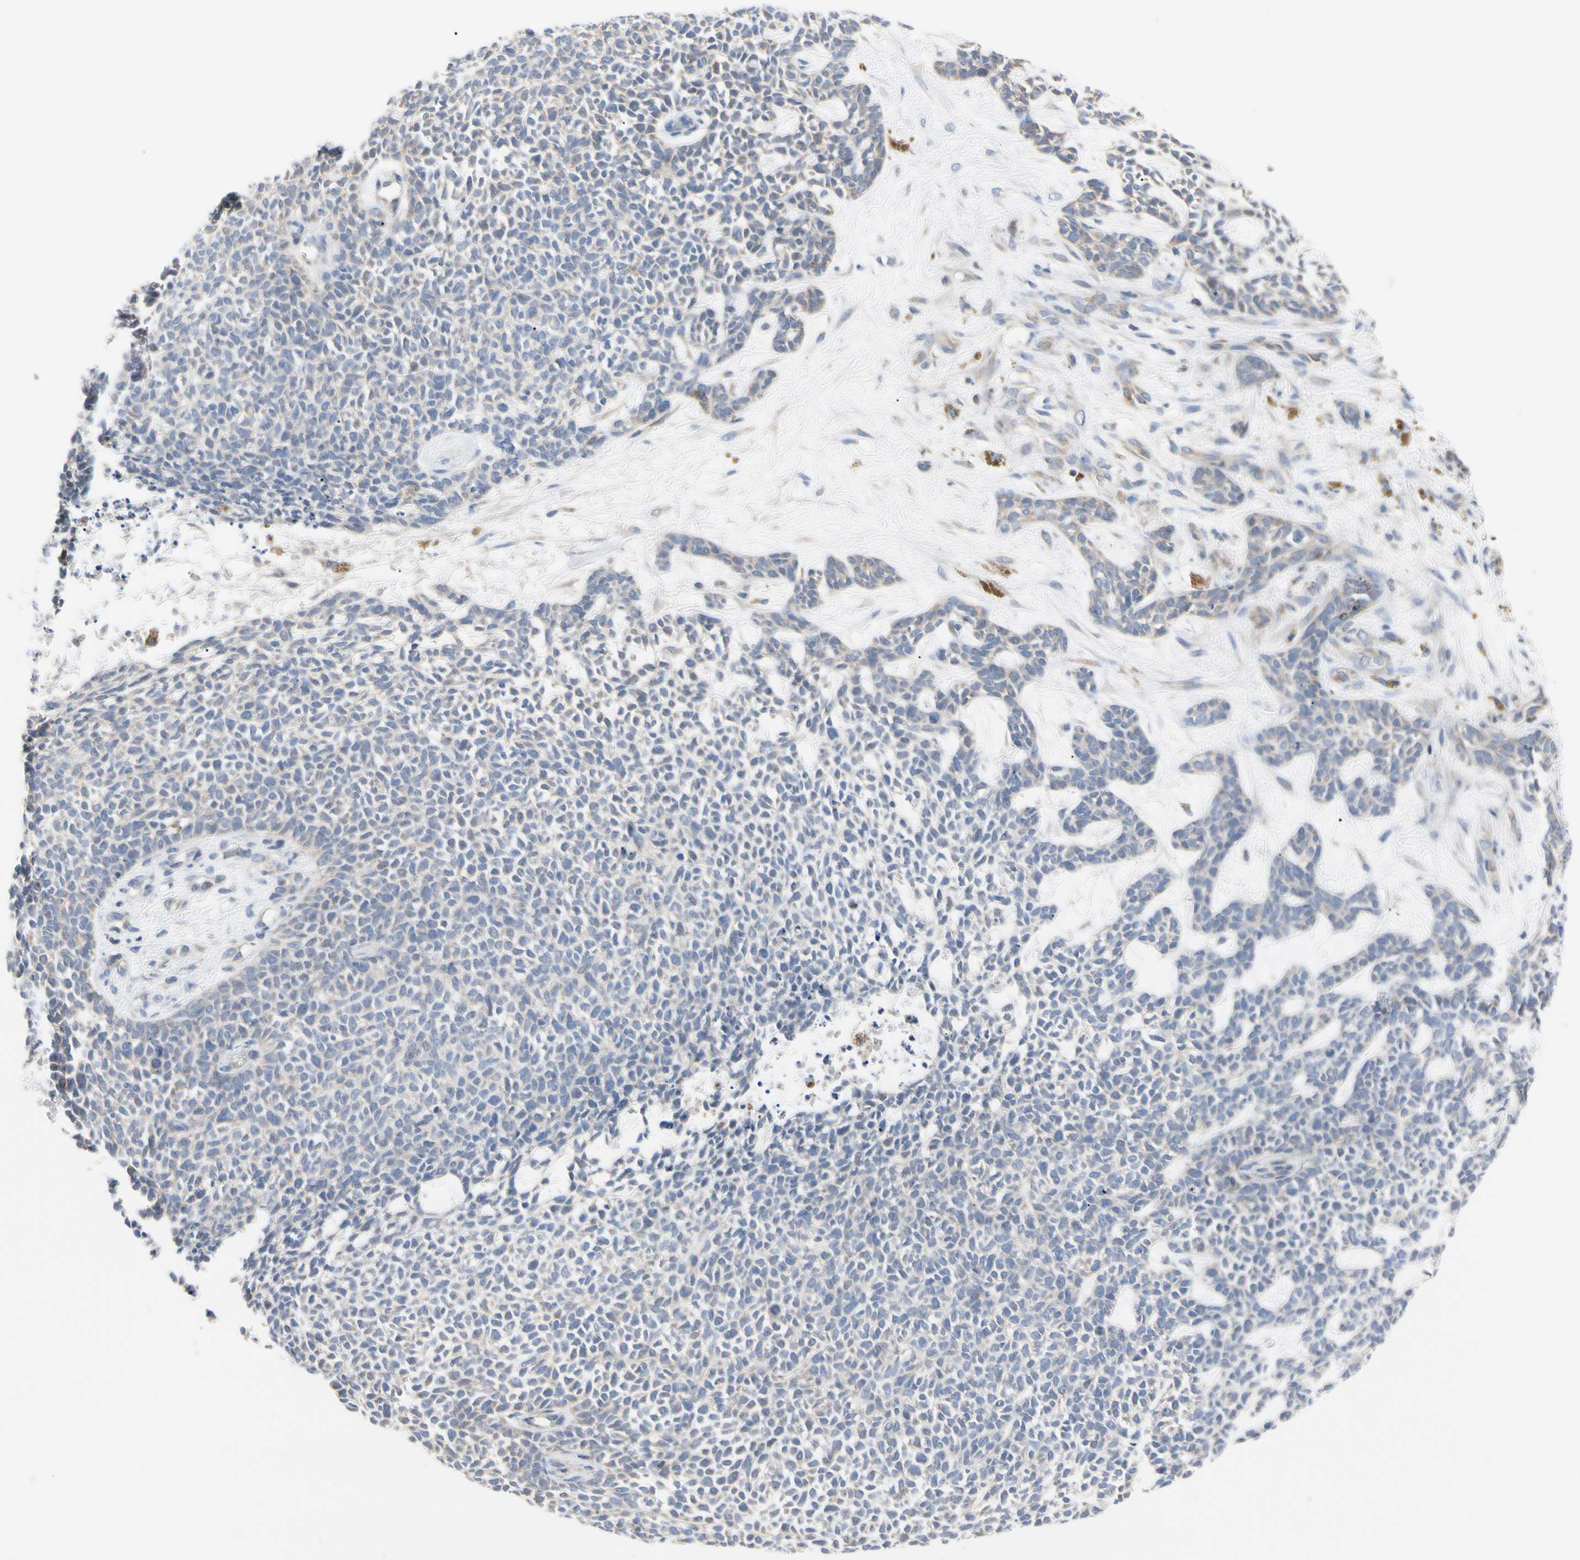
{"staining": {"intensity": "weak", "quantity": "<25%", "location": "cytoplasmic/membranous"}, "tissue": "skin cancer", "cell_type": "Tumor cells", "image_type": "cancer", "snomed": [{"axis": "morphology", "description": "Basal cell carcinoma"}, {"axis": "topography", "description": "Skin"}], "caption": "Protein analysis of skin basal cell carcinoma displays no significant expression in tumor cells. The staining is performed using DAB brown chromogen with nuclei counter-stained in using hematoxylin.", "gene": "MCL1", "patient": {"sex": "female", "age": 84}}